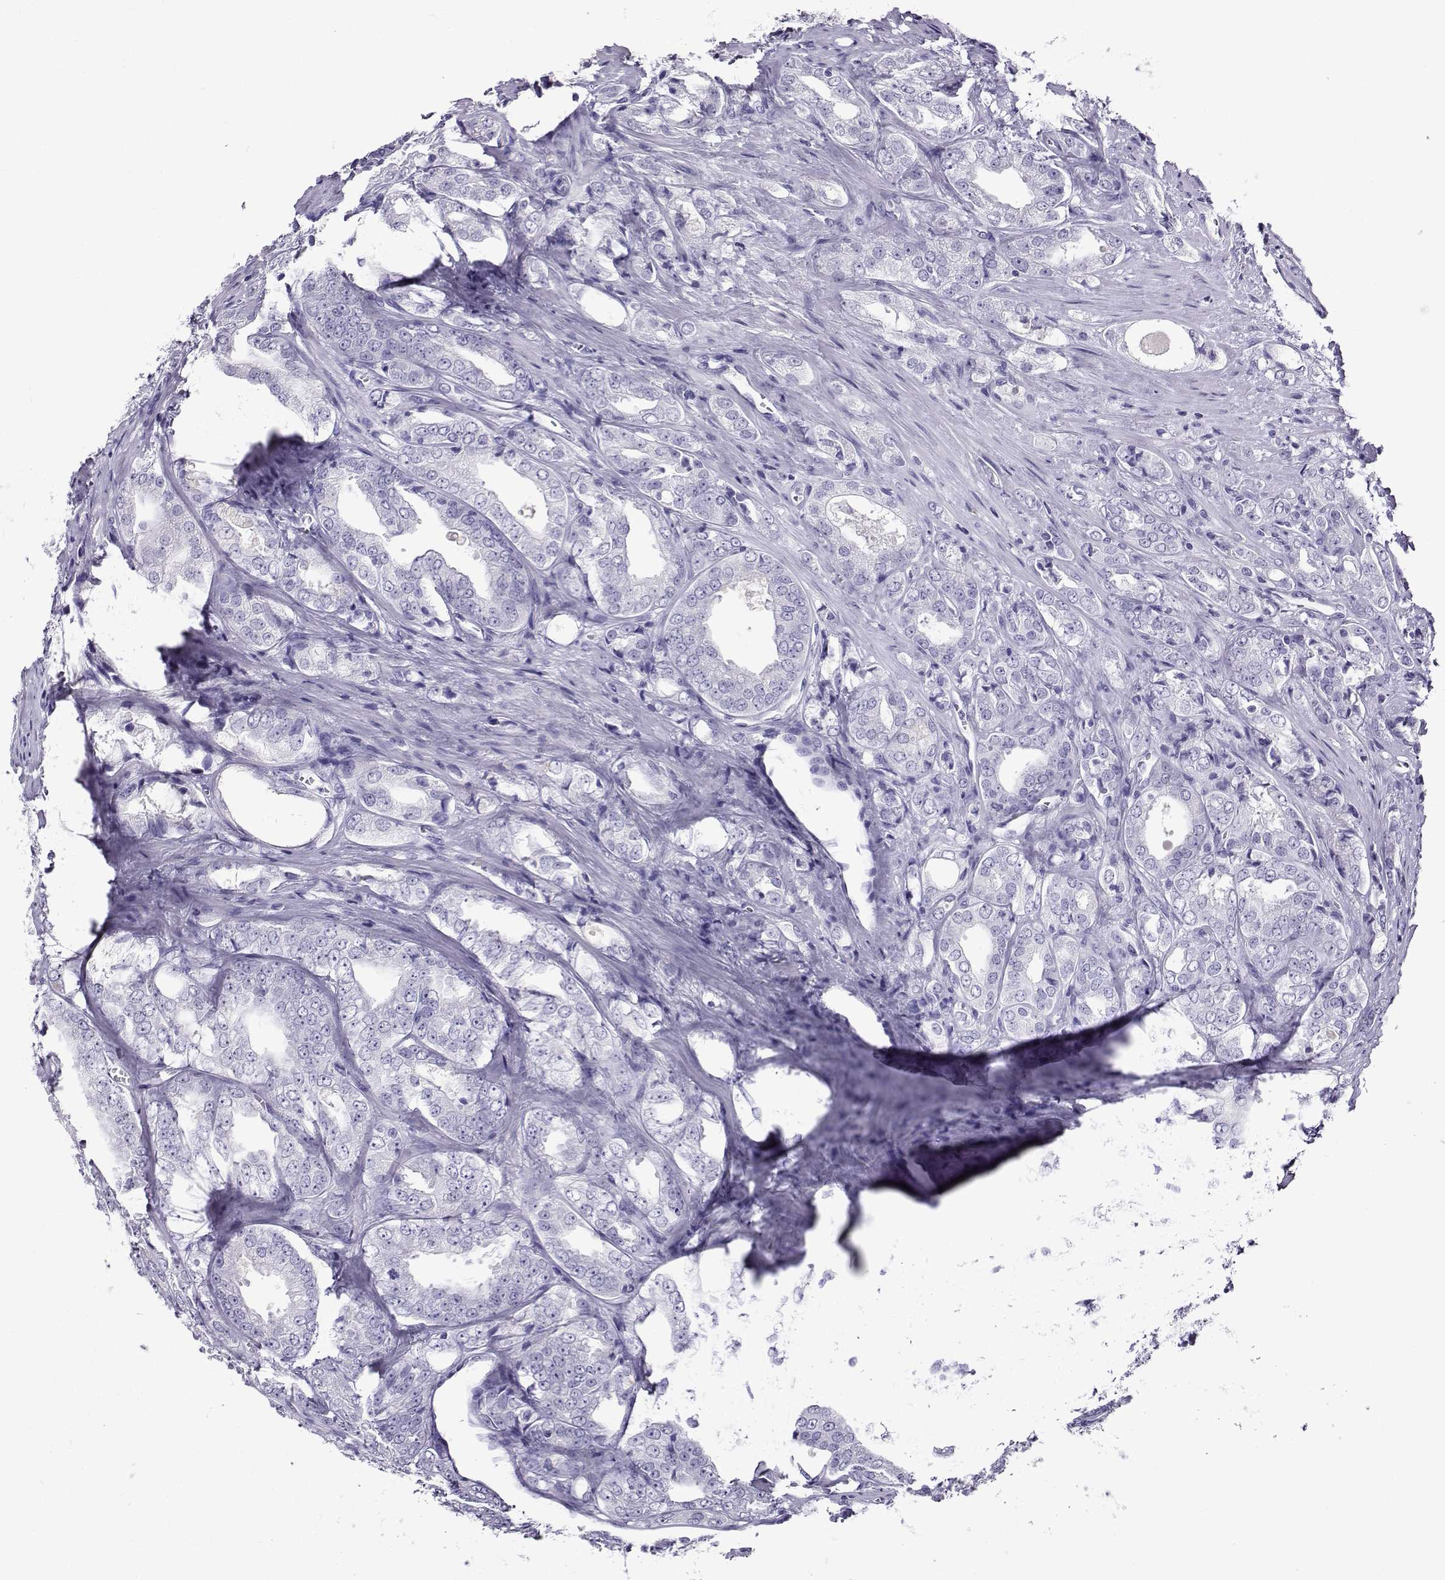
{"staining": {"intensity": "negative", "quantity": "none", "location": "none"}, "tissue": "prostate cancer", "cell_type": "Tumor cells", "image_type": "cancer", "snomed": [{"axis": "morphology", "description": "Adenocarcinoma, NOS"}, {"axis": "morphology", "description": "Adenocarcinoma, High grade"}, {"axis": "topography", "description": "Prostate"}], "caption": "Immunohistochemistry of prostate adenocarcinoma (high-grade) reveals no staining in tumor cells.", "gene": "CRYBB1", "patient": {"sex": "male", "age": 70}}